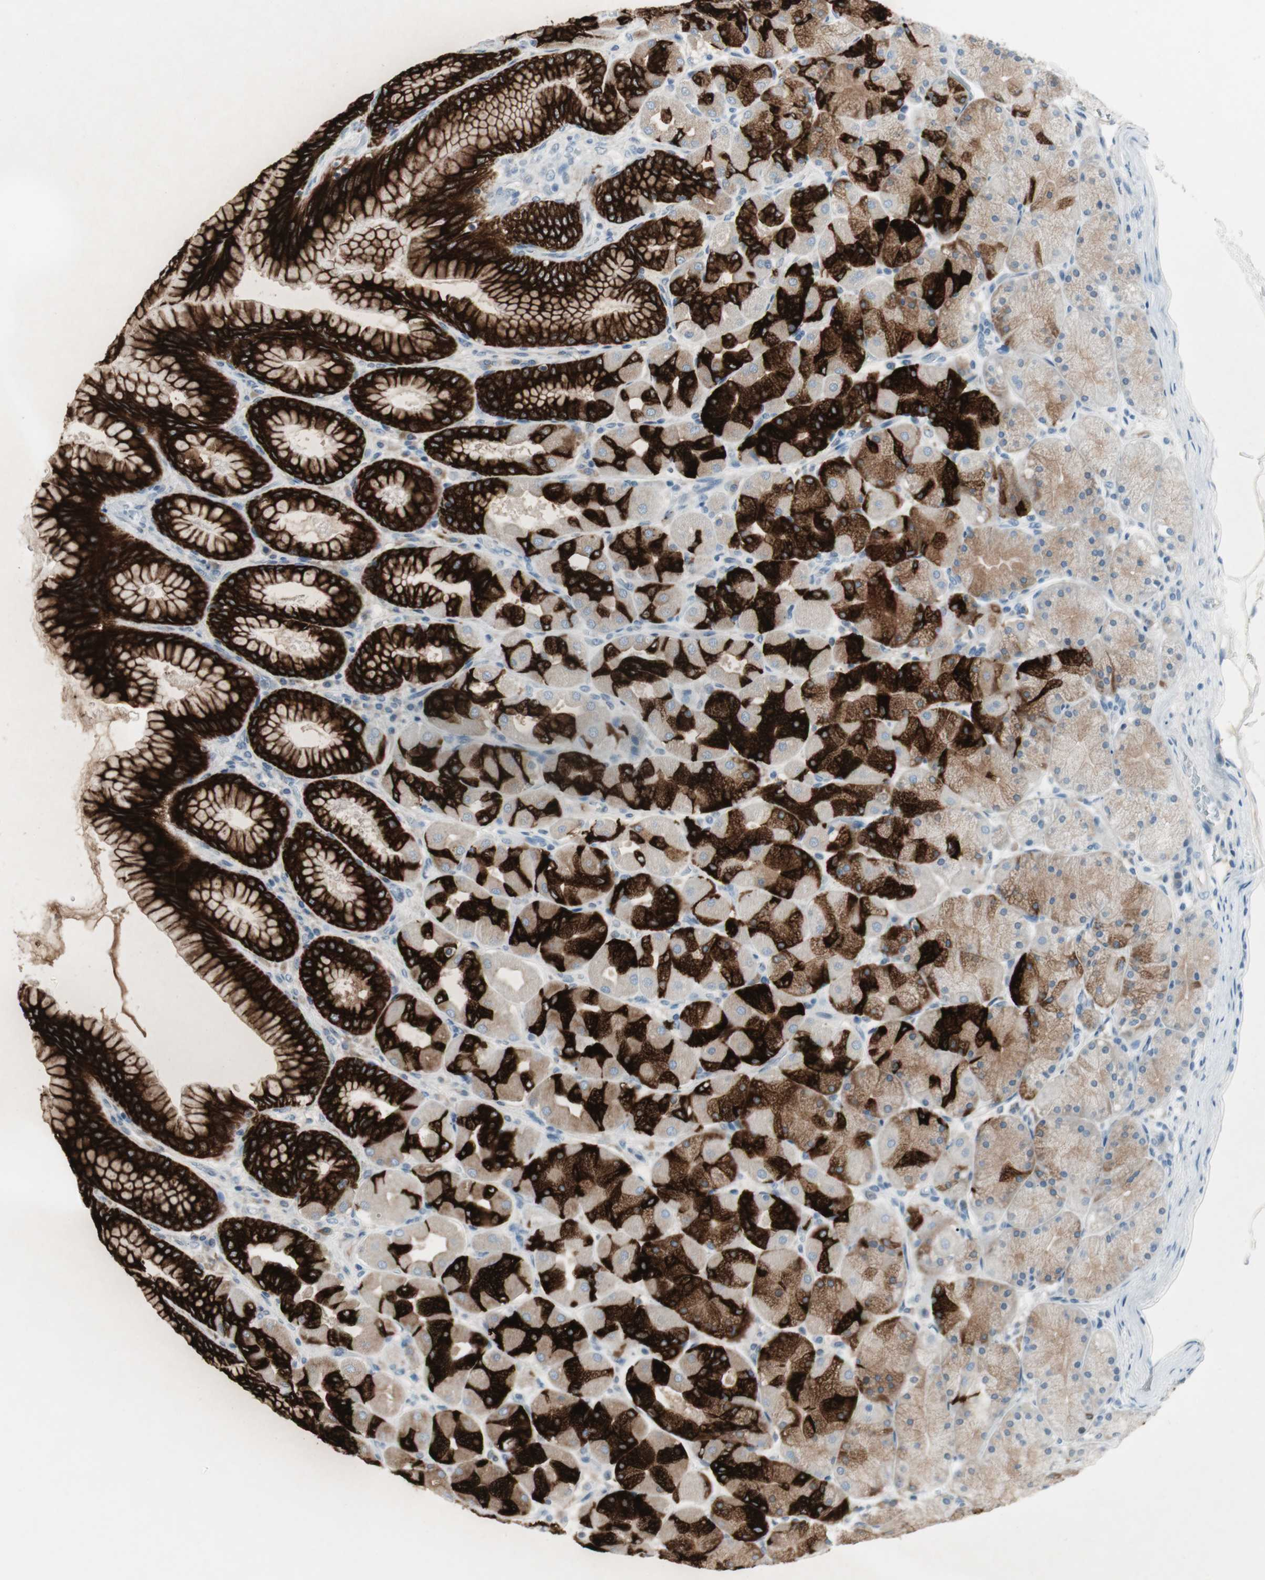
{"staining": {"intensity": "strong", "quantity": "25%-75%", "location": "cytoplasmic/membranous"}, "tissue": "stomach", "cell_type": "Glandular cells", "image_type": "normal", "snomed": [{"axis": "morphology", "description": "Normal tissue, NOS"}, {"axis": "topography", "description": "Stomach, upper"}], "caption": "Immunohistochemistry image of normal stomach: stomach stained using immunohistochemistry displays high levels of strong protein expression localized specifically in the cytoplasmic/membranous of glandular cells, appearing as a cytoplasmic/membranous brown color.", "gene": "AGR2", "patient": {"sex": "female", "age": 56}}